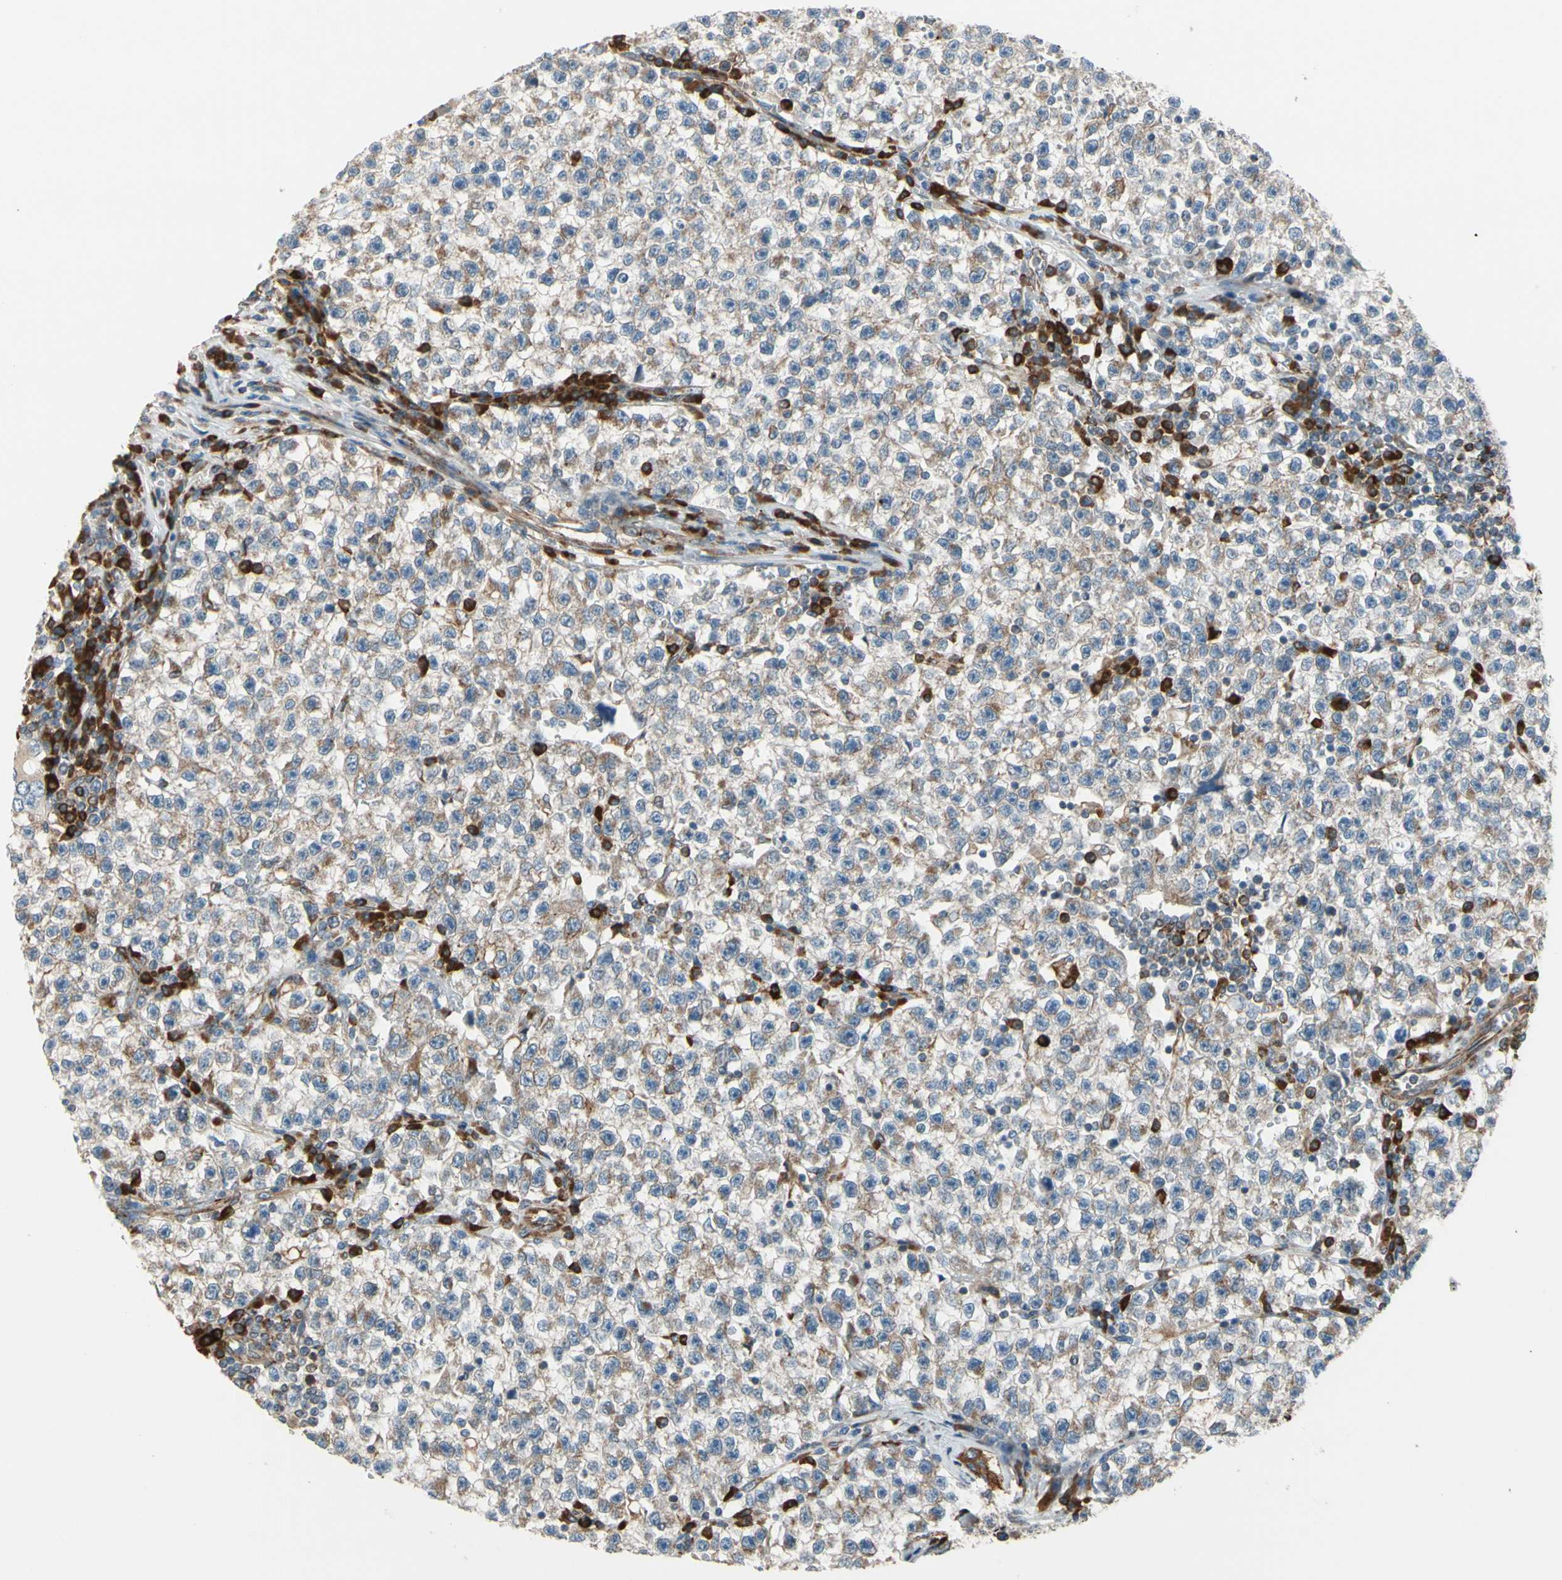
{"staining": {"intensity": "weak", "quantity": "25%-75%", "location": "cytoplasmic/membranous"}, "tissue": "testis cancer", "cell_type": "Tumor cells", "image_type": "cancer", "snomed": [{"axis": "morphology", "description": "Seminoma, NOS"}, {"axis": "topography", "description": "Testis"}], "caption": "A high-resolution micrograph shows immunohistochemistry staining of testis cancer (seminoma), which demonstrates weak cytoplasmic/membranous staining in about 25%-75% of tumor cells.", "gene": "CLCC1", "patient": {"sex": "male", "age": 22}}